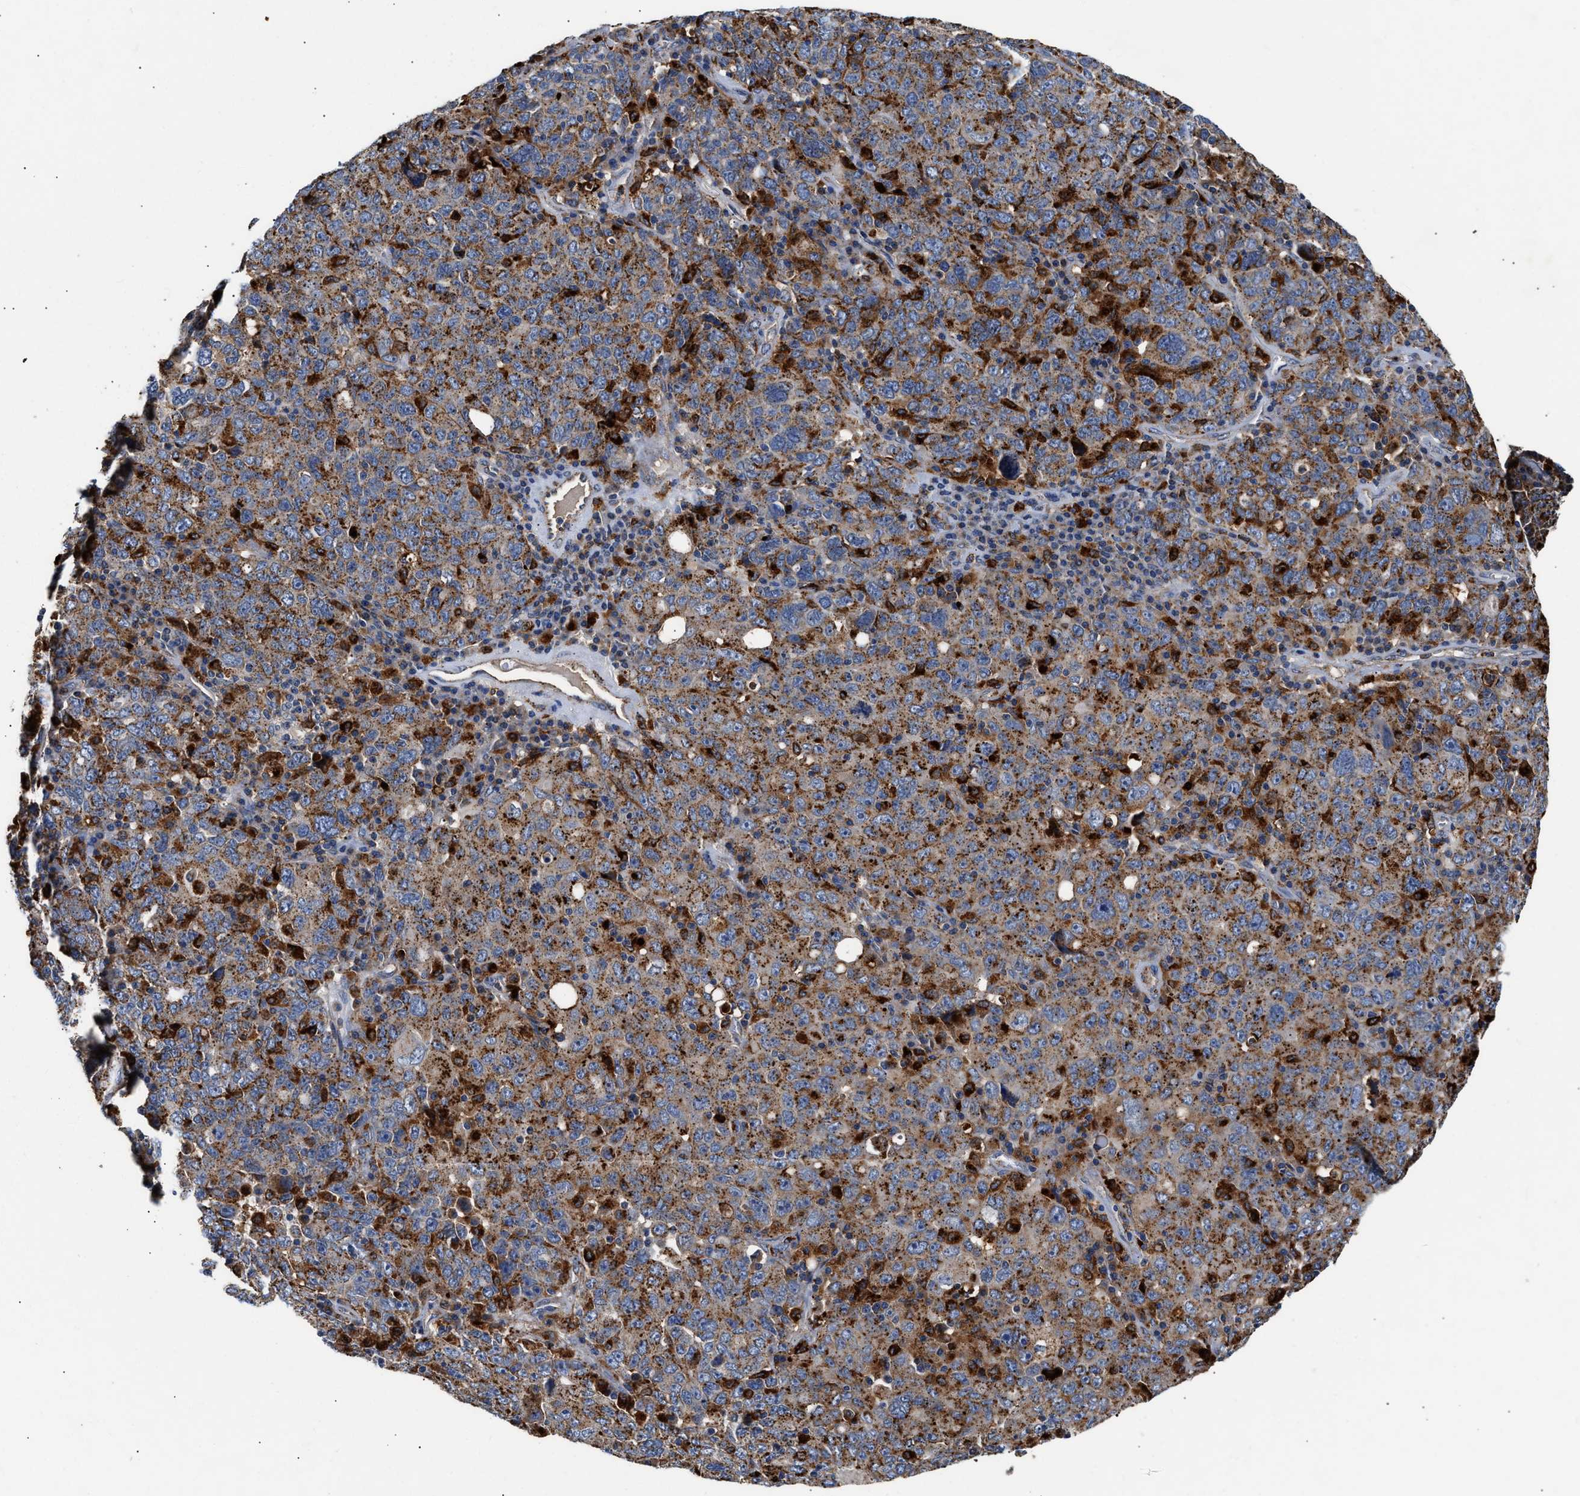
{"staining": {"intensity": "strong", "quantity": "25%-75%", "location": "cytoplasmic/membranous"}, "tissue": "ovarian cancer", "cell_type": "Tumor cells", "image_type": "cancer", "snomed": [{"axis": "morphology", "description": "Carcinoma, endometroid"}, {"axis": "topography", "description": "Ovary"}], "caption": "Ovarian cancer was stained to show a protein in brown. There is high levels of strong cytoplasmic/membranous staining in approximately 25%-75% of tumor cells.", "gene": "CCDC146", "patient": {"sex": "female", "age": 62}}